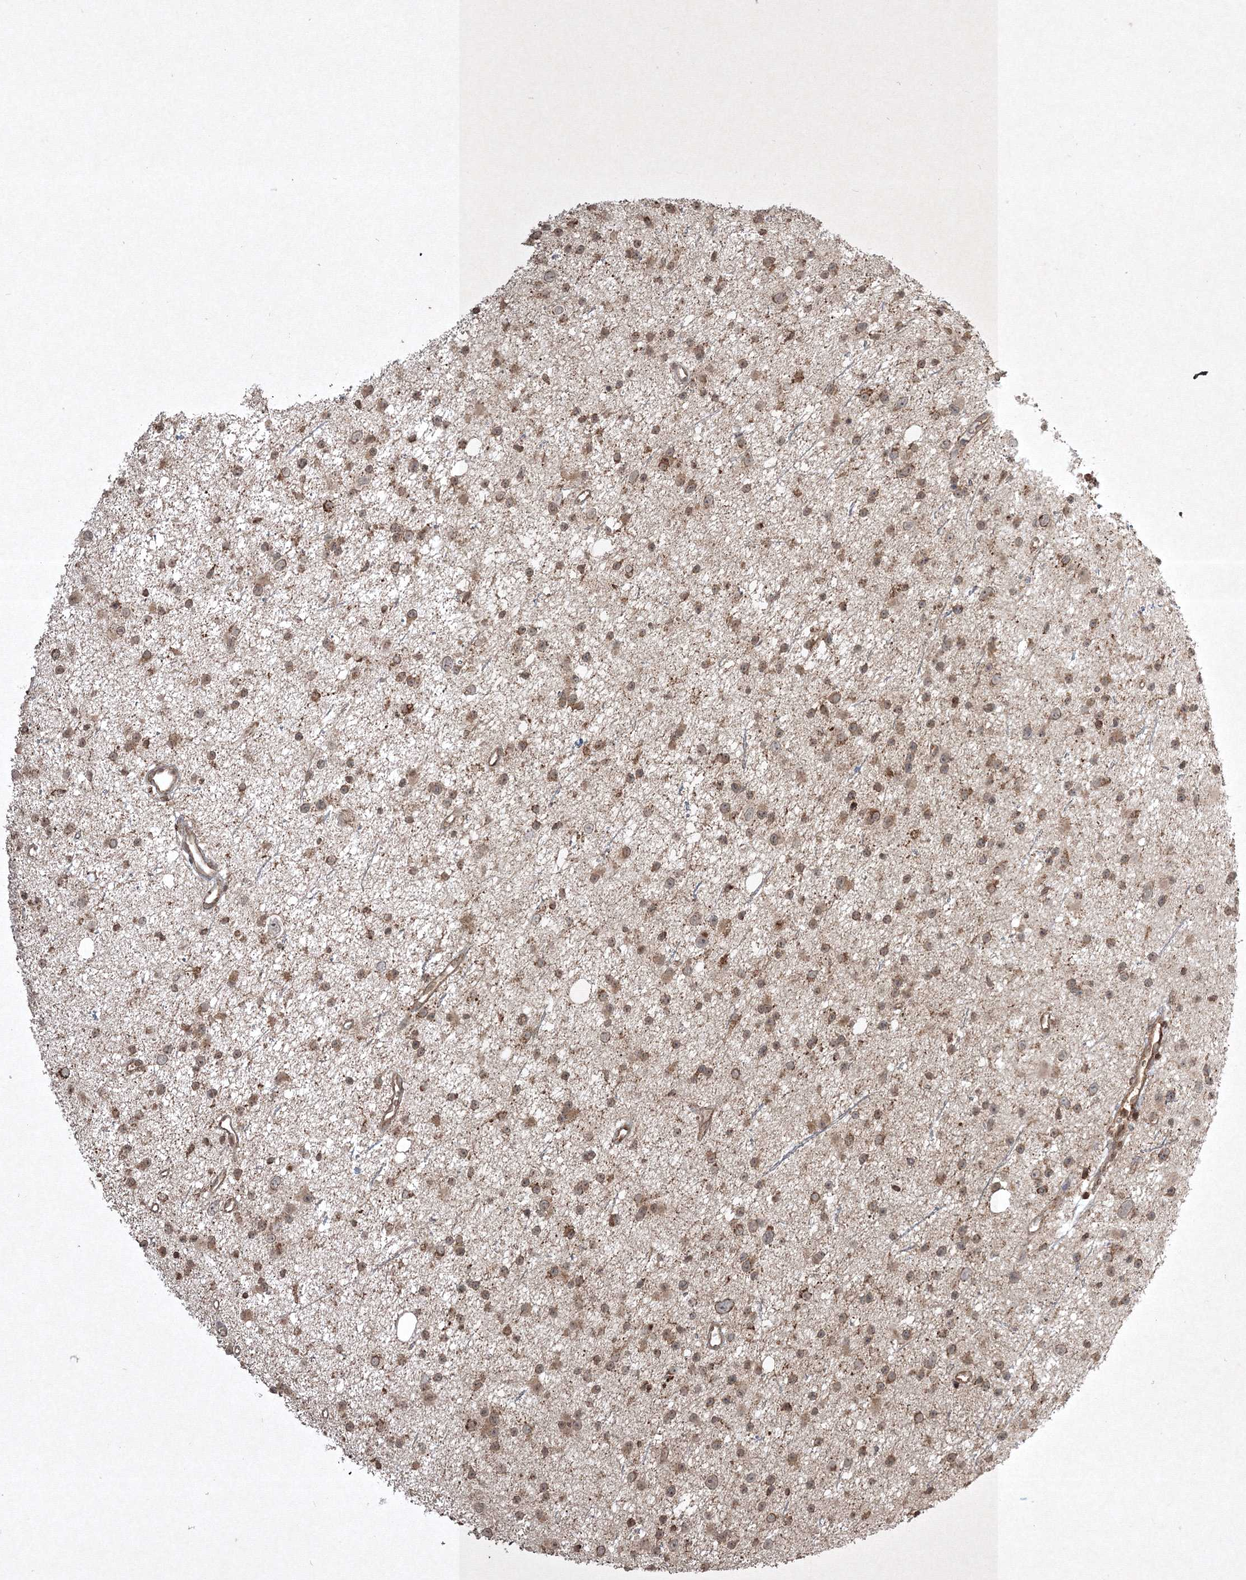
{"staining": {"intensity": "moderate", "quantity": ">75%", "location": "cytoplasmic/membranous"}, "tissue": "glioma", "cell_type": "Tumor cells", "image_type": "cancer", "snomed": [{"axis": "morphology", "description": "Glioma, malignant, Low grade"}, {"axis": "topography", "description": "Cerebral cortex"}], "caption": "Brown immunohistochemical staining in glioma displays moderate cytoplasmic/membranous positivity in approximately >75% of tumor cells. The staining was performed using DAB to visualize the protein expression in brown, while the nuclei were stained in blue with hematoxylin (Magnification: 20x).", "gene": "PLTP", "patient": {"sex": "female", "age": 39}}